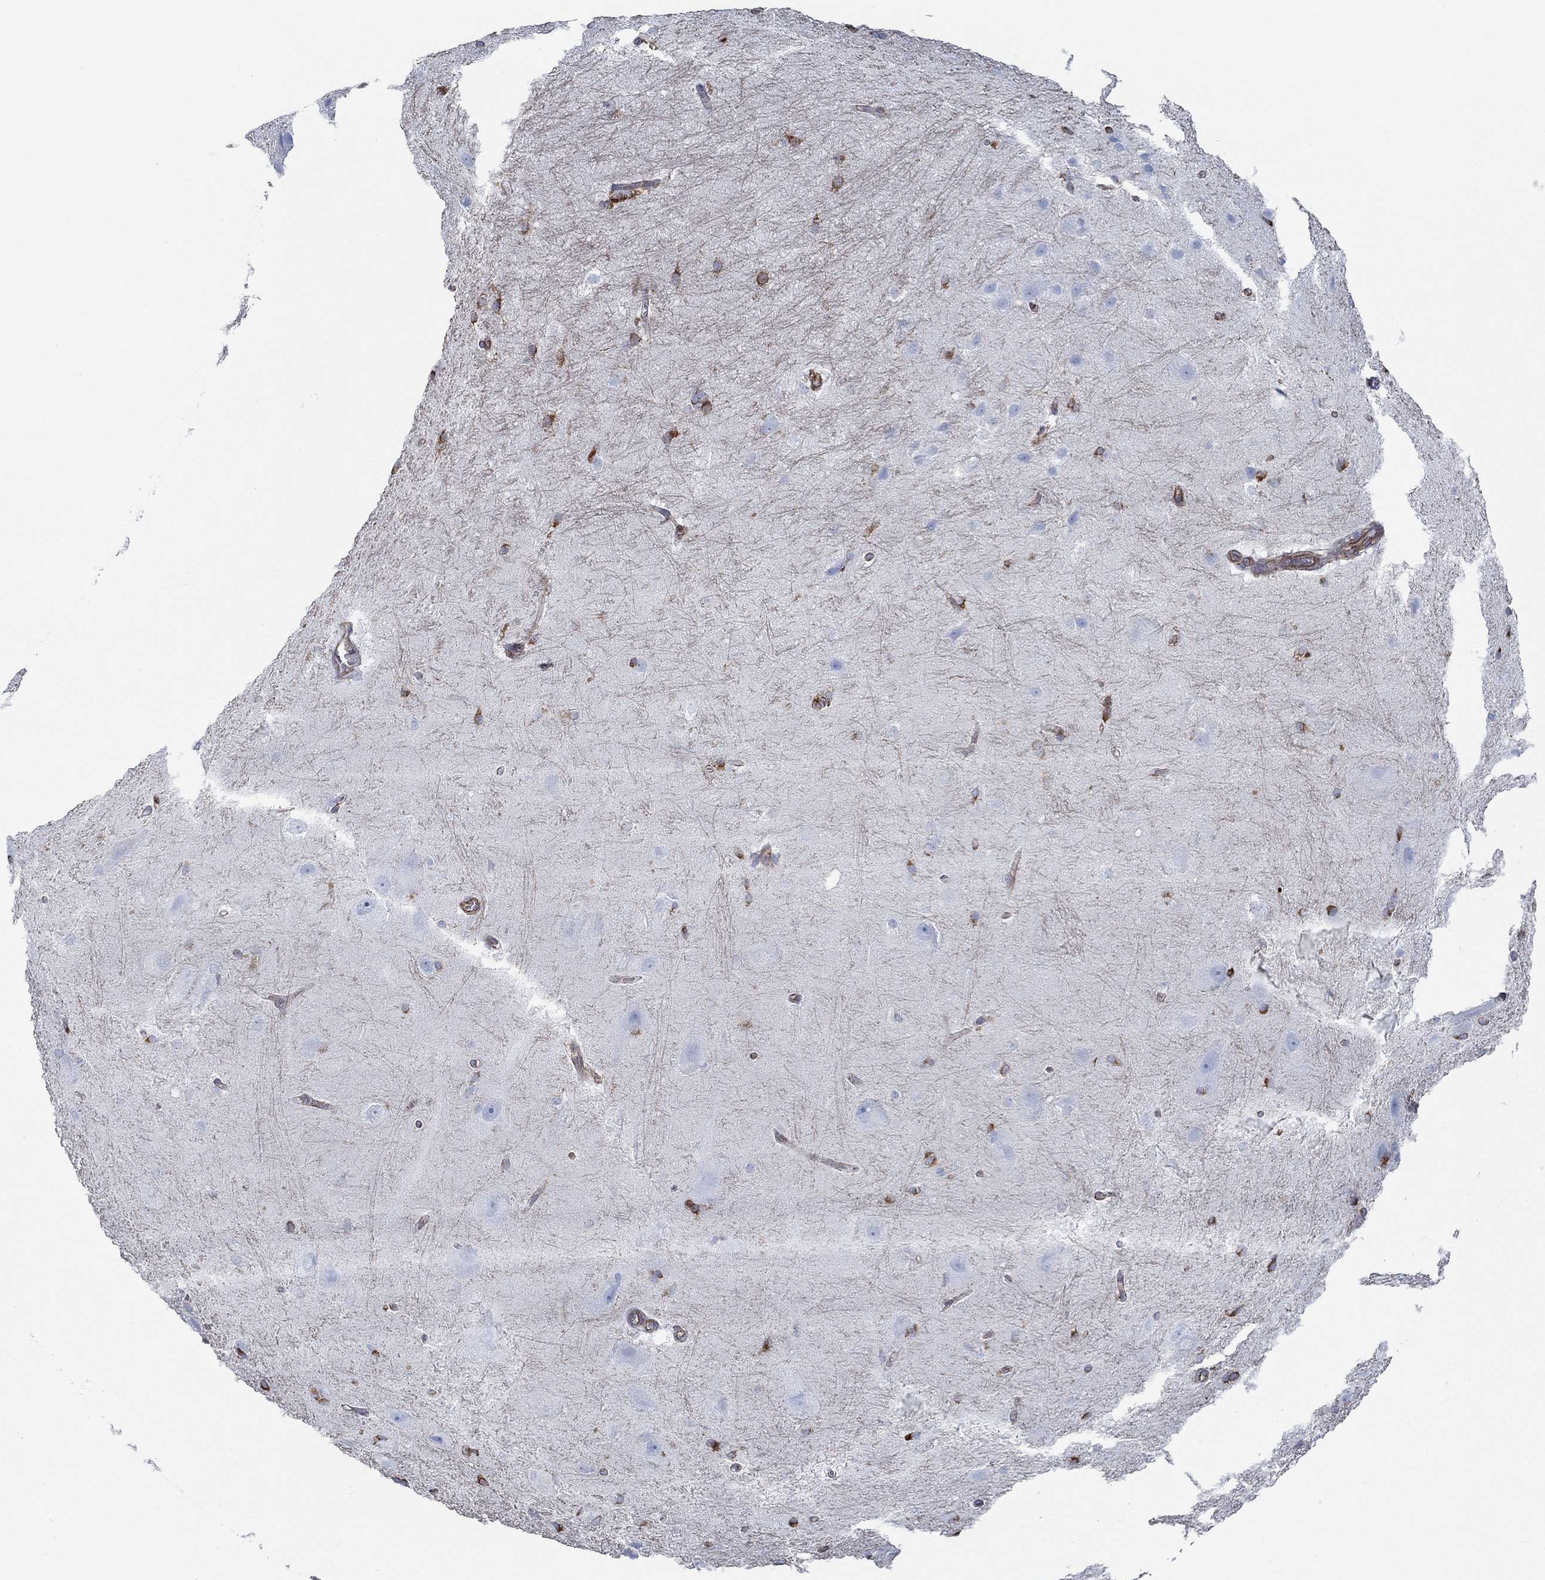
{"staining": {"intensity": "moderate", "quantity": "25%-75%", "location": "cytoplasmic/membranous"}, "tissue": "hippocampus", "cell_type": "Glial cells", "image_type": "normal", "snomed": [{"axis": "morphology", "description": "Normal tissue, NOS"}, {"axis": "topography", "description": "Cerebral cortex"}, {"axis": "topography", "description": "Hippocampus"}], "caption": "Protein staining of unremarkable hippocampus shows moderate cytoplasmic/membranous positivity in about 25%-75% of glial cells.", "gene": "STC2", "patient": {"sex": "female", "age": 19}}